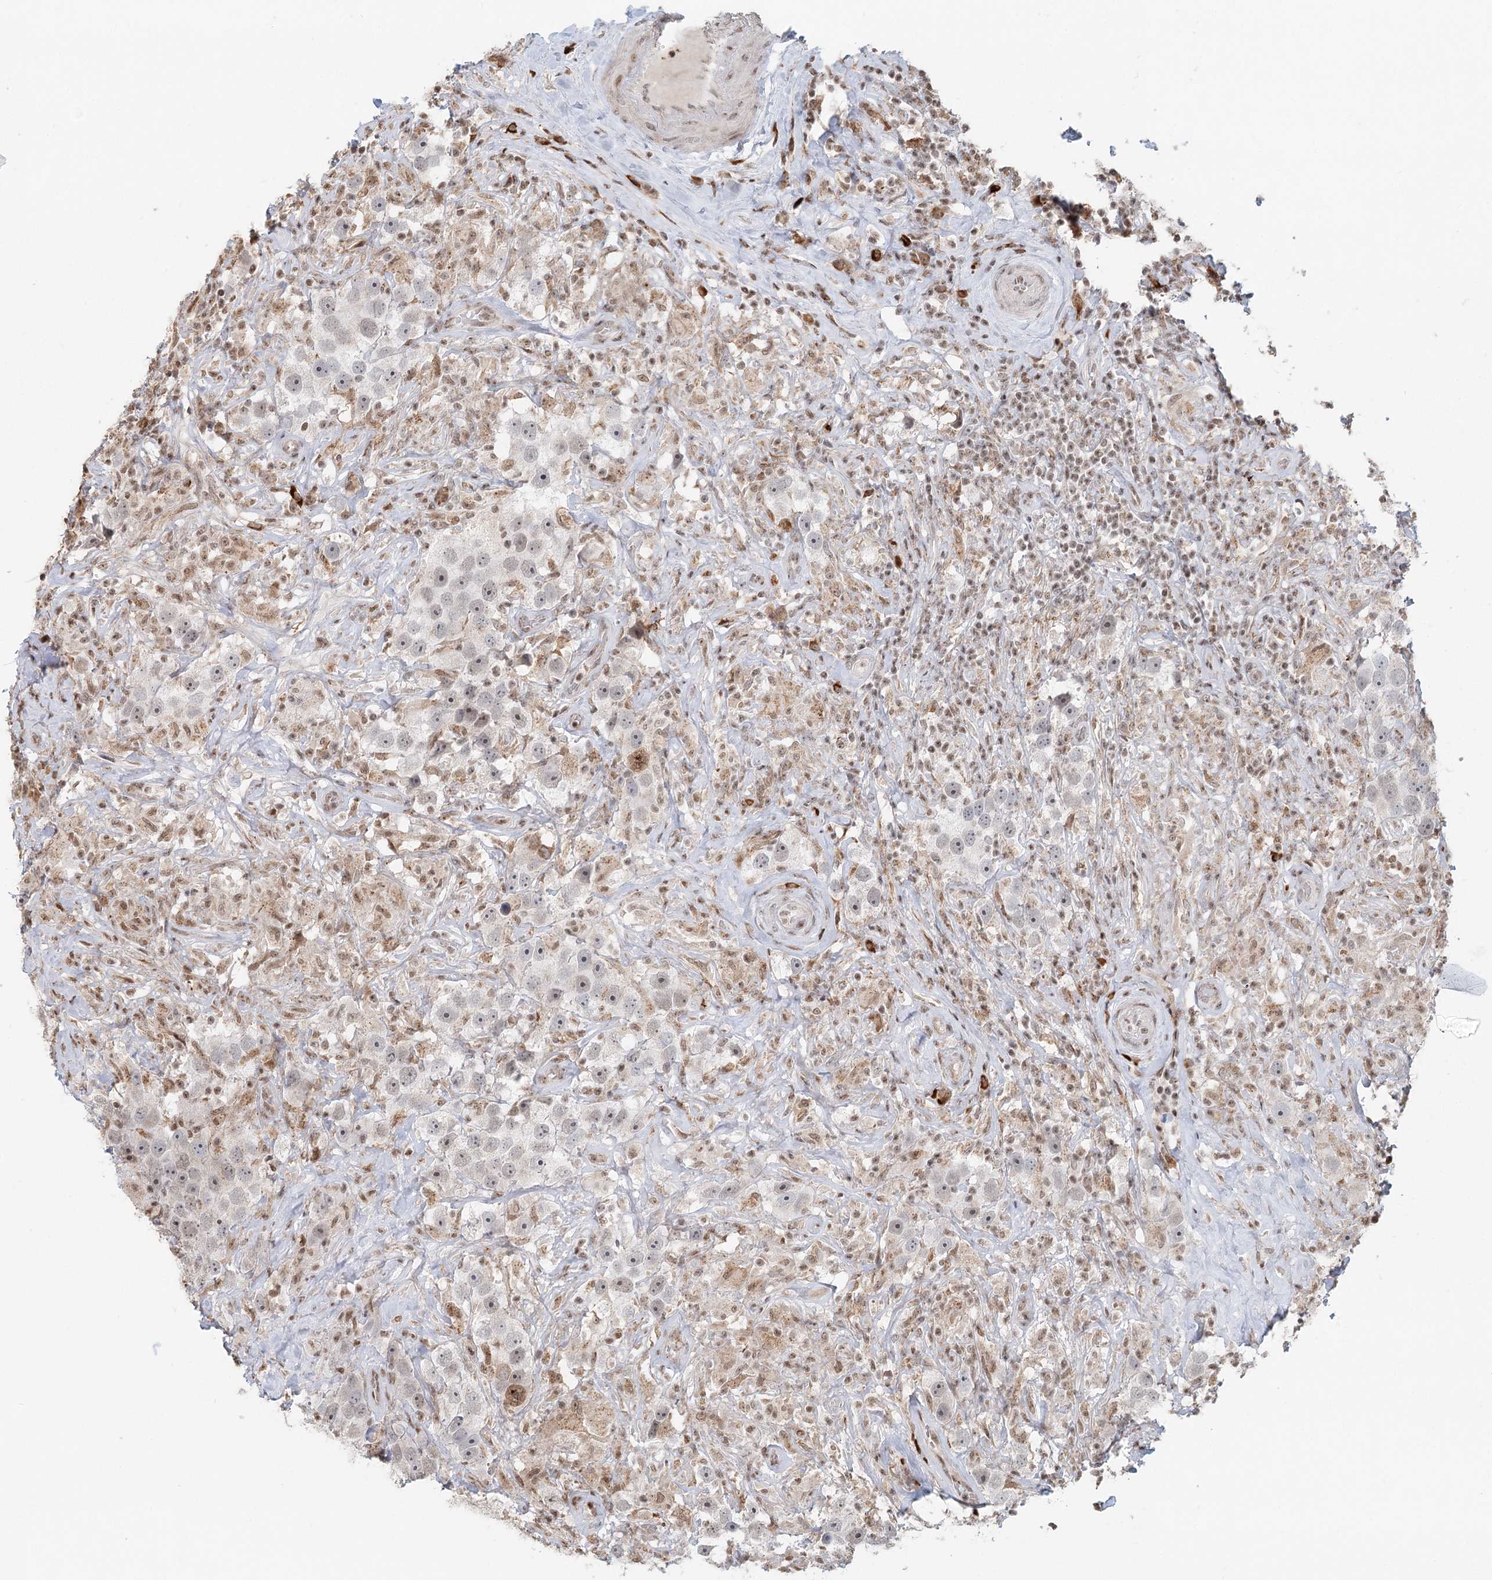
{"staining": {"intensity": "negative", "quantity": "none", "location": "none"}, "tissue": "testis cancer", "cell_type": "Tumor cells", "image_type": "cancer", "snomed": [{"axis": "morphology", "description": "Seminoma, NOS"}, {"axis": "topography", "description": "Testis"}], "caption": "A micrograph of human seminoma (testis) is negative for staining in tumor cells.", "gene": "BNIP5", "patient": {"sex": "male", "age": 49}}